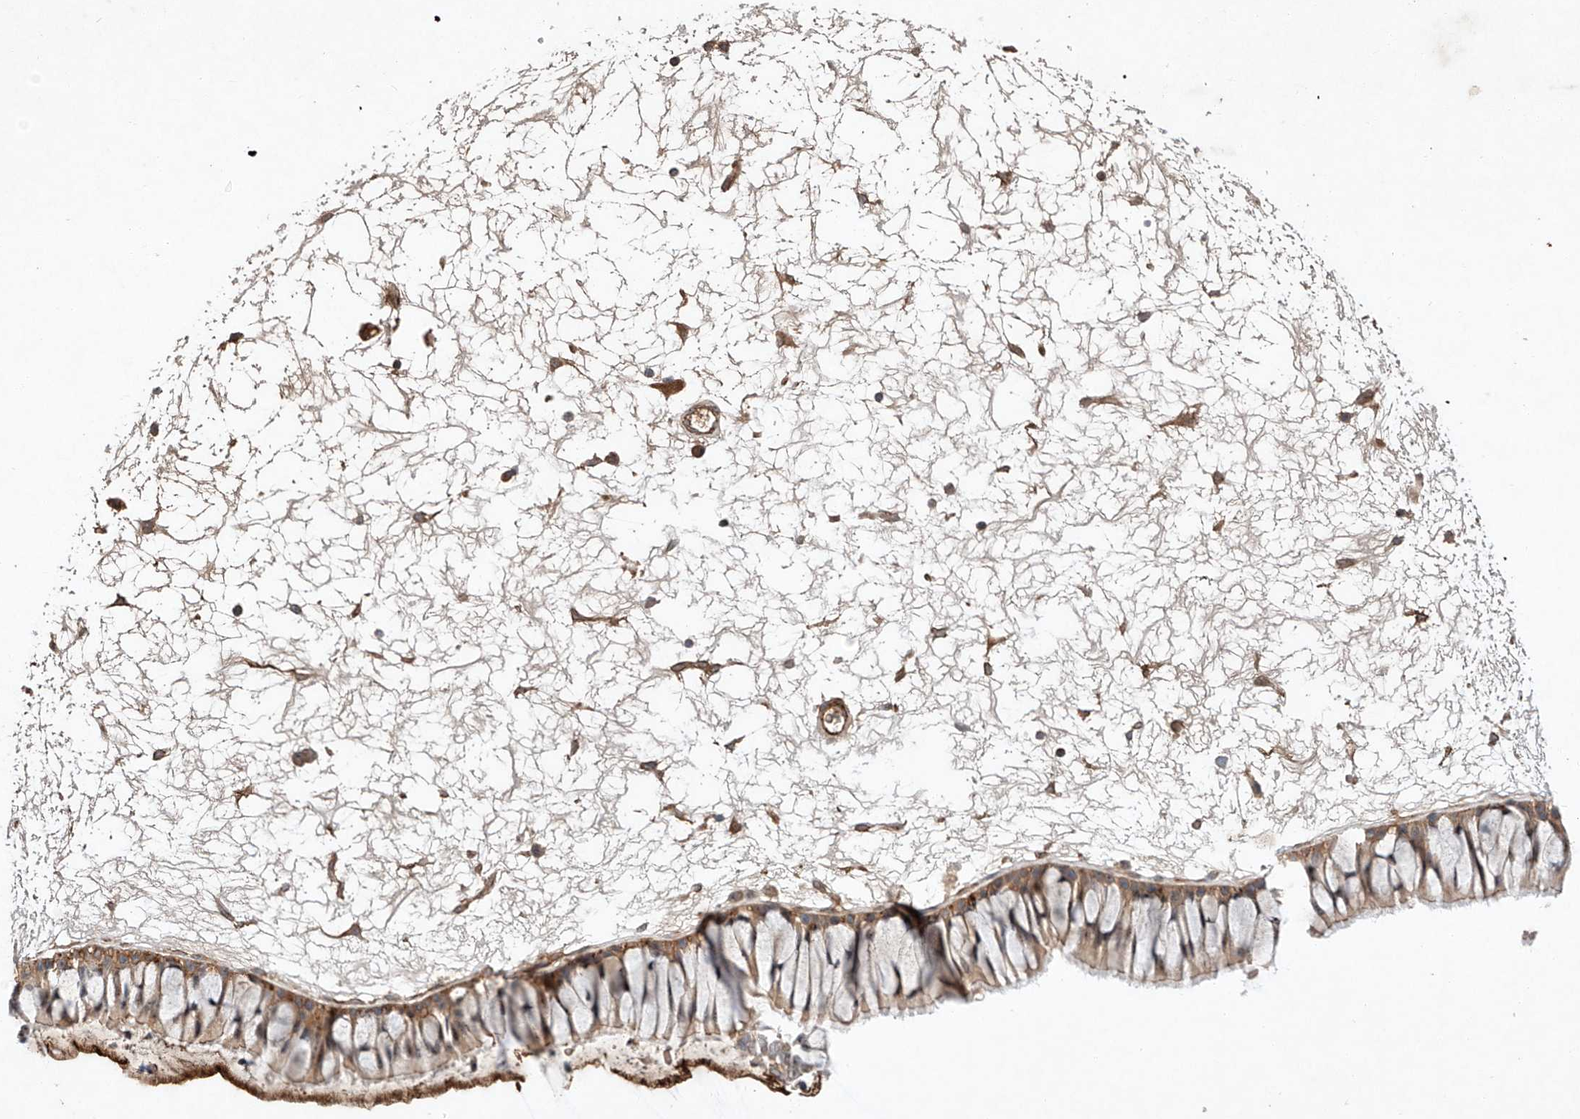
{"staining": {"intensity": "moderate", "quantity": ">75%", "location": "cytoplasmic/membranous"}, "tissue": "nasopharynx", "cell_type": "Respiratory epithelial cells", "image_type": "normal", "snomed": [{"axis": "morphology", "description": "Normal tissue, NOS"}, {"axis": "topography", "description": "Nasopharynx"}], "caption": "Immunohistochemistry (DAB (3,3'-diaminobenzidine)) staining of benign human nasopharynx reveals moderate cytoplasmic/membranous protein positivity in about >75% of respiratory epithelial cells.", "gene": "ARHGAP33", "patient": {"sex": "male", "age": 64}}